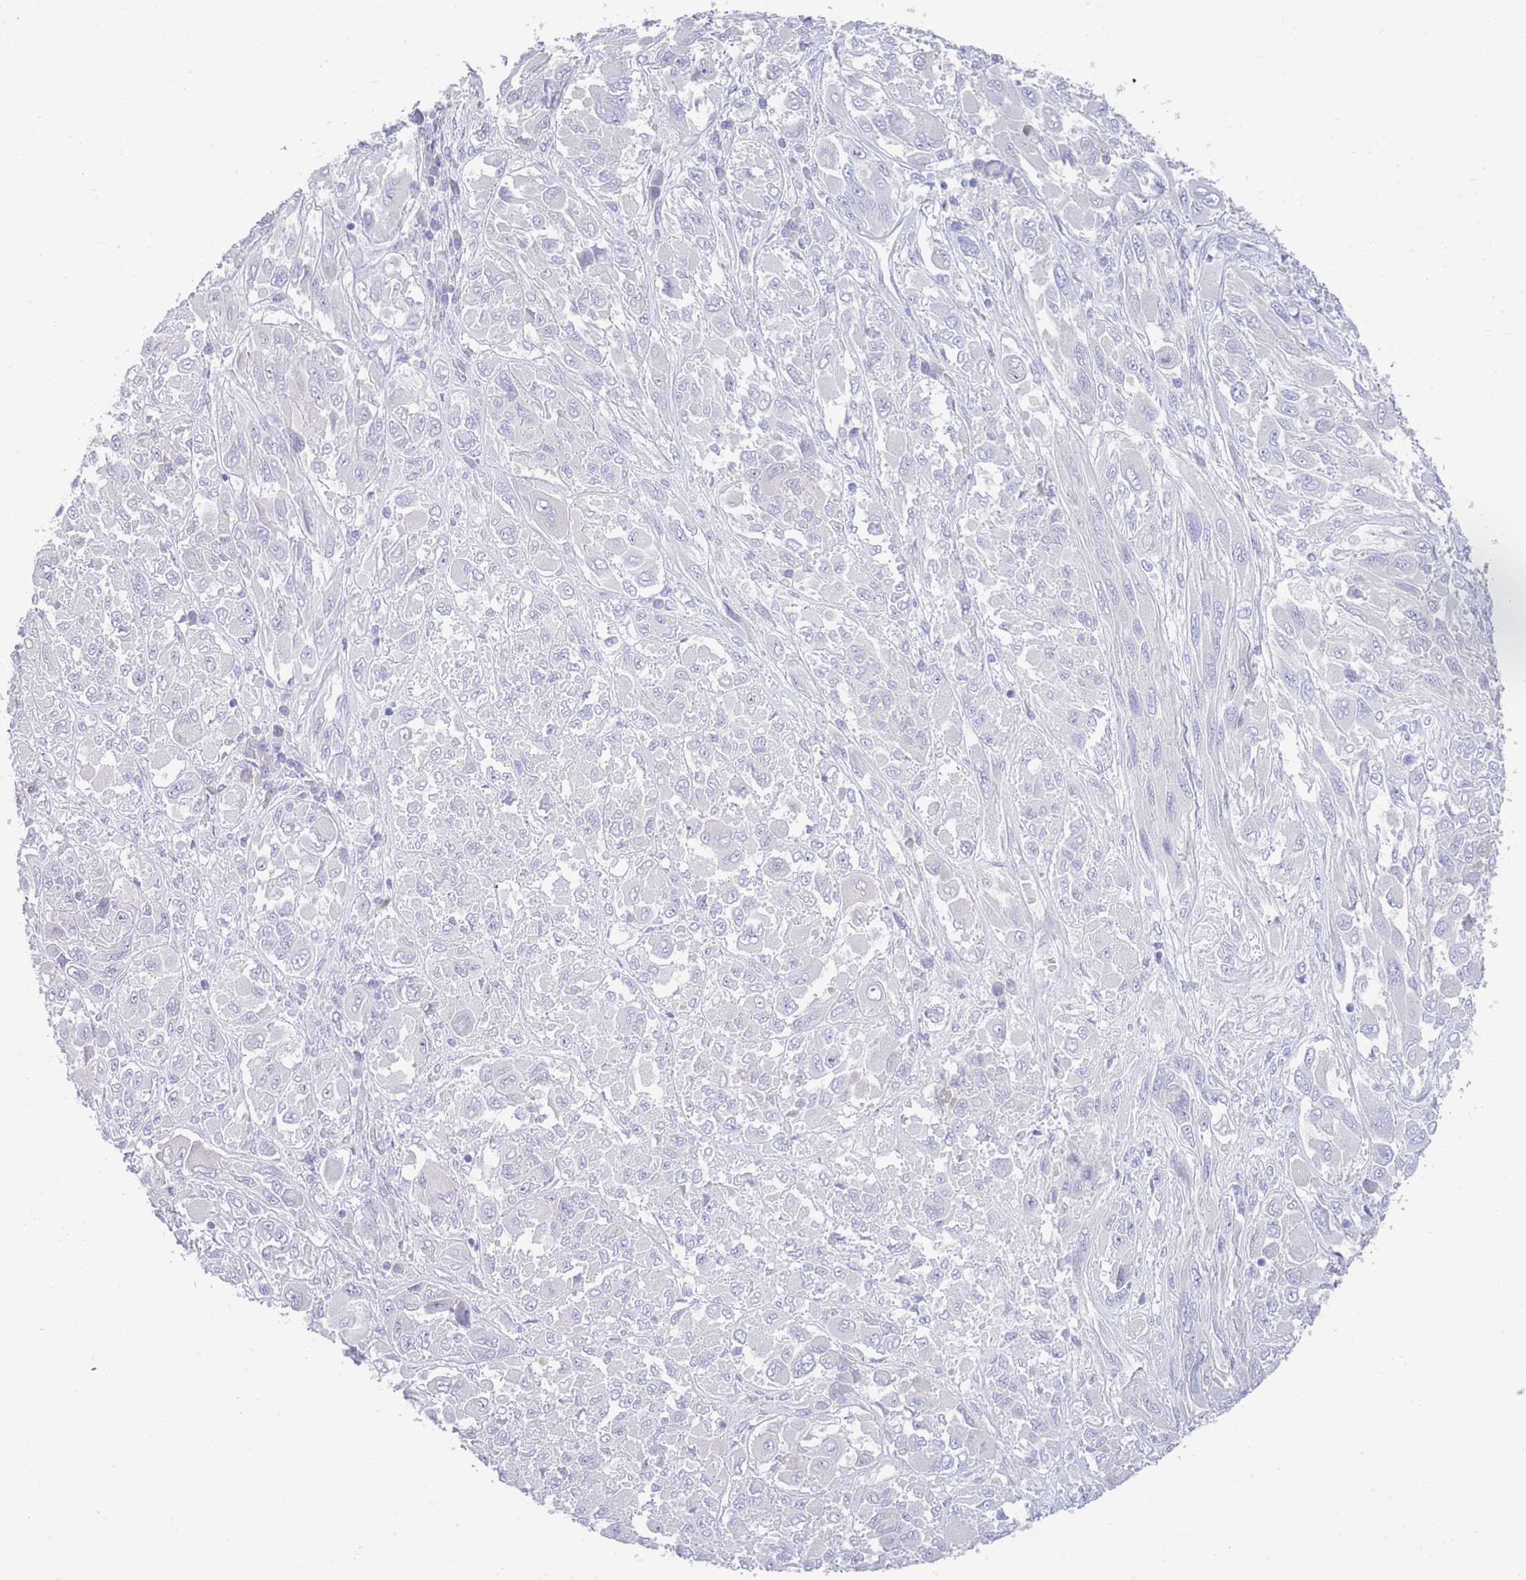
{"staining": {"intensity": "negative", "quantity": "none", "location": "none"}, "tissue": "melanoma", "cell_type": "Tumor cells", "image_type": "cancer", "snomed": [{"axis": "morphology", "description": "Malignant melanoma, NOS"}, {"axis": "topography", "description": "Skin"}], "caption": "Immunohistochemistry of melanoma shows no staining in tumor cells.", "gene": "LRRC37A", "patient": {"sex": "female", "age": 91}}